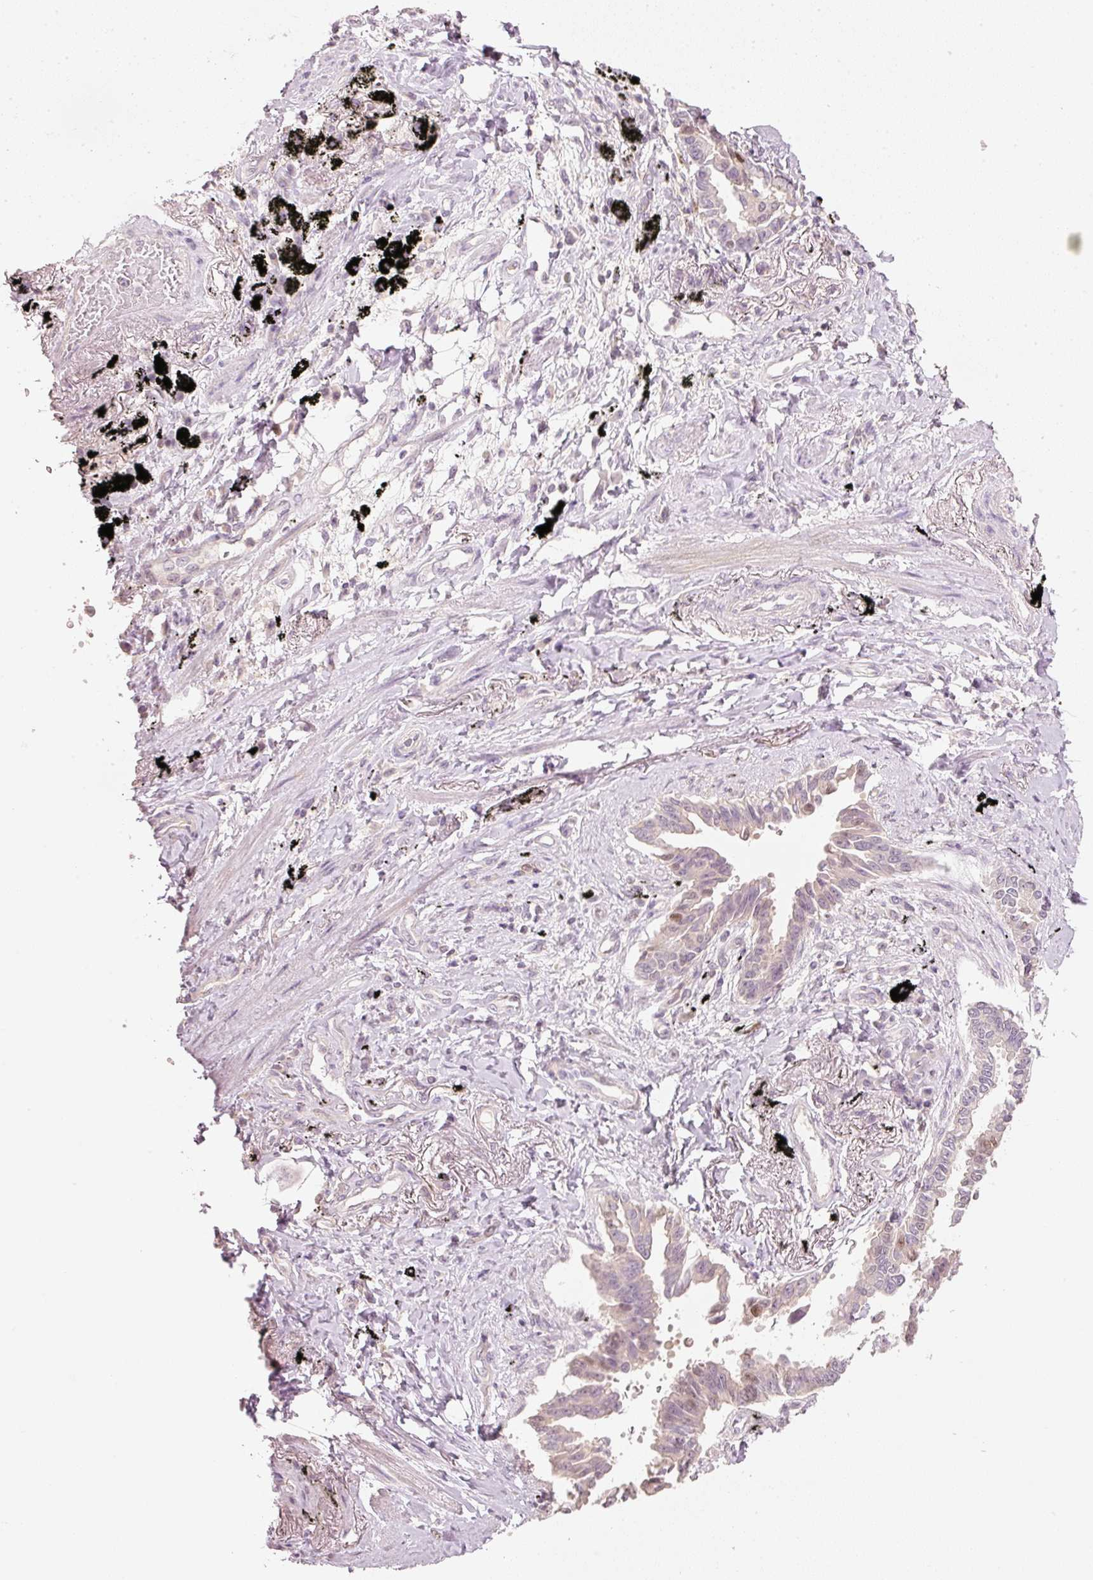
{"staining": {"intensity": "moderate", "quantity": "<25%", "location": "nuclear"}, "tissue": "lung cancer", "cell_type": "Tumor cells", "image_type": "cancer", "snomed": [{"axis": "morphology", "description": "Adenocarcinoma, NOS"}, {"axis": "topography", "description": "Lung"}], "caption": "High-magnification brightfield microscopy of lung adenocarcinoma stained with DAB (3,3'-diaminobenzidine) (brown) and counterstained with hematoxylin (blue). tumor cells exhibit moderate nuclear expression is present in about<25% of cells.", "gene": "TREX2", "patient": {"sex": "male", "age": 67}}